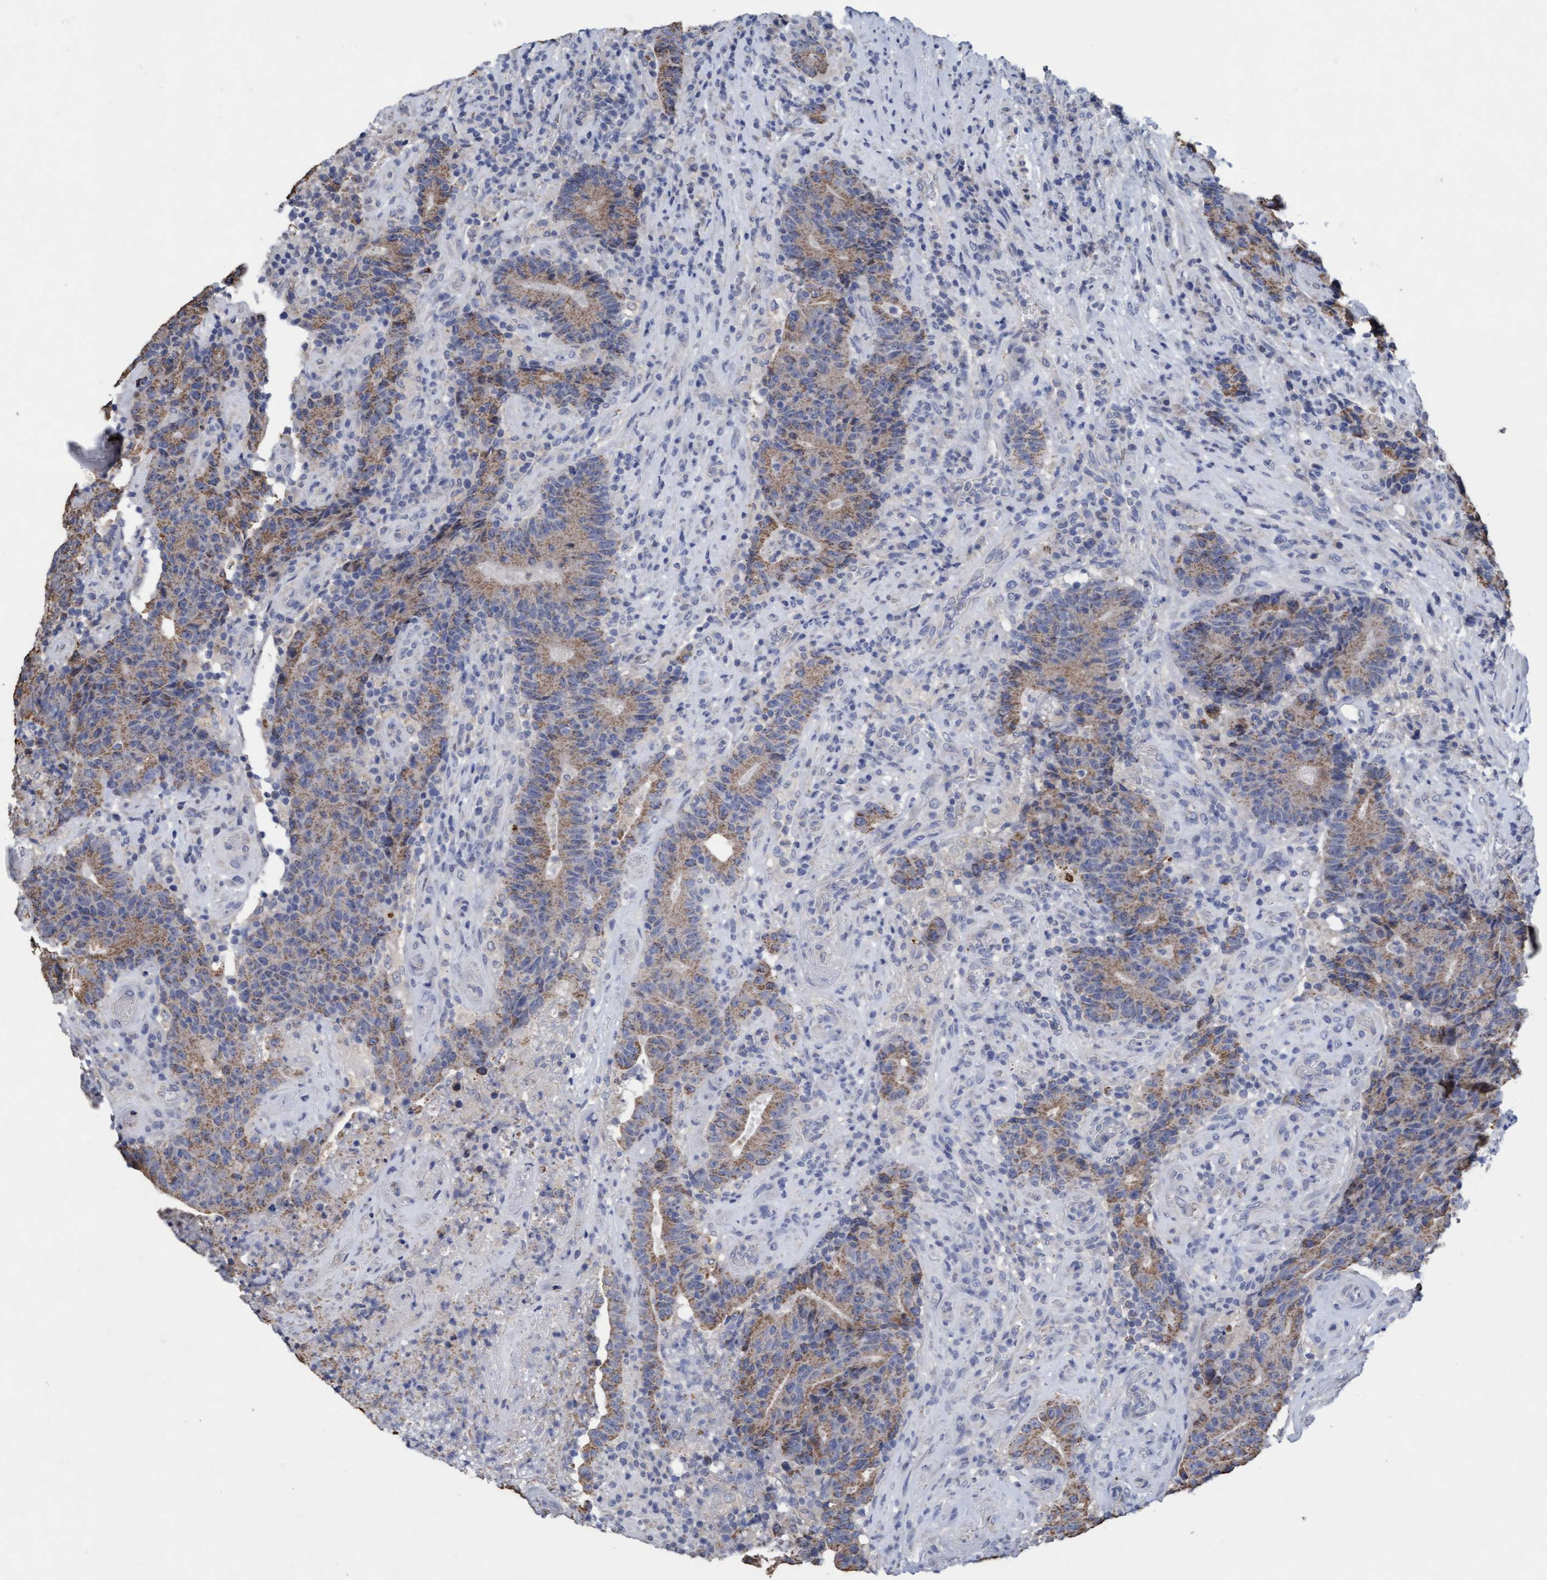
{"staining": {"intensity": "weak", "quantity": ">75%", "location": "cytoplasmic/membranous"}, "tissue": "colorectal cancer", "cell_type": "Tumor cells", "image_type": "cancer", "snomed": [{"axis": "morphology", "description": "Normal tissue, NOS"}, {"axis": "morphology", "description": "Adenocarcinoma, NOS"}, {"axis": "topography", "description": "Colon"}], "caption": "The histopathology image displays a brown stain indicating the presence of a protein in the cytoplasmic/membranous of tumor cells in colorectal cancer.", "gene": "VSIG8", "patient": {"sex": "female", "age": 75}}